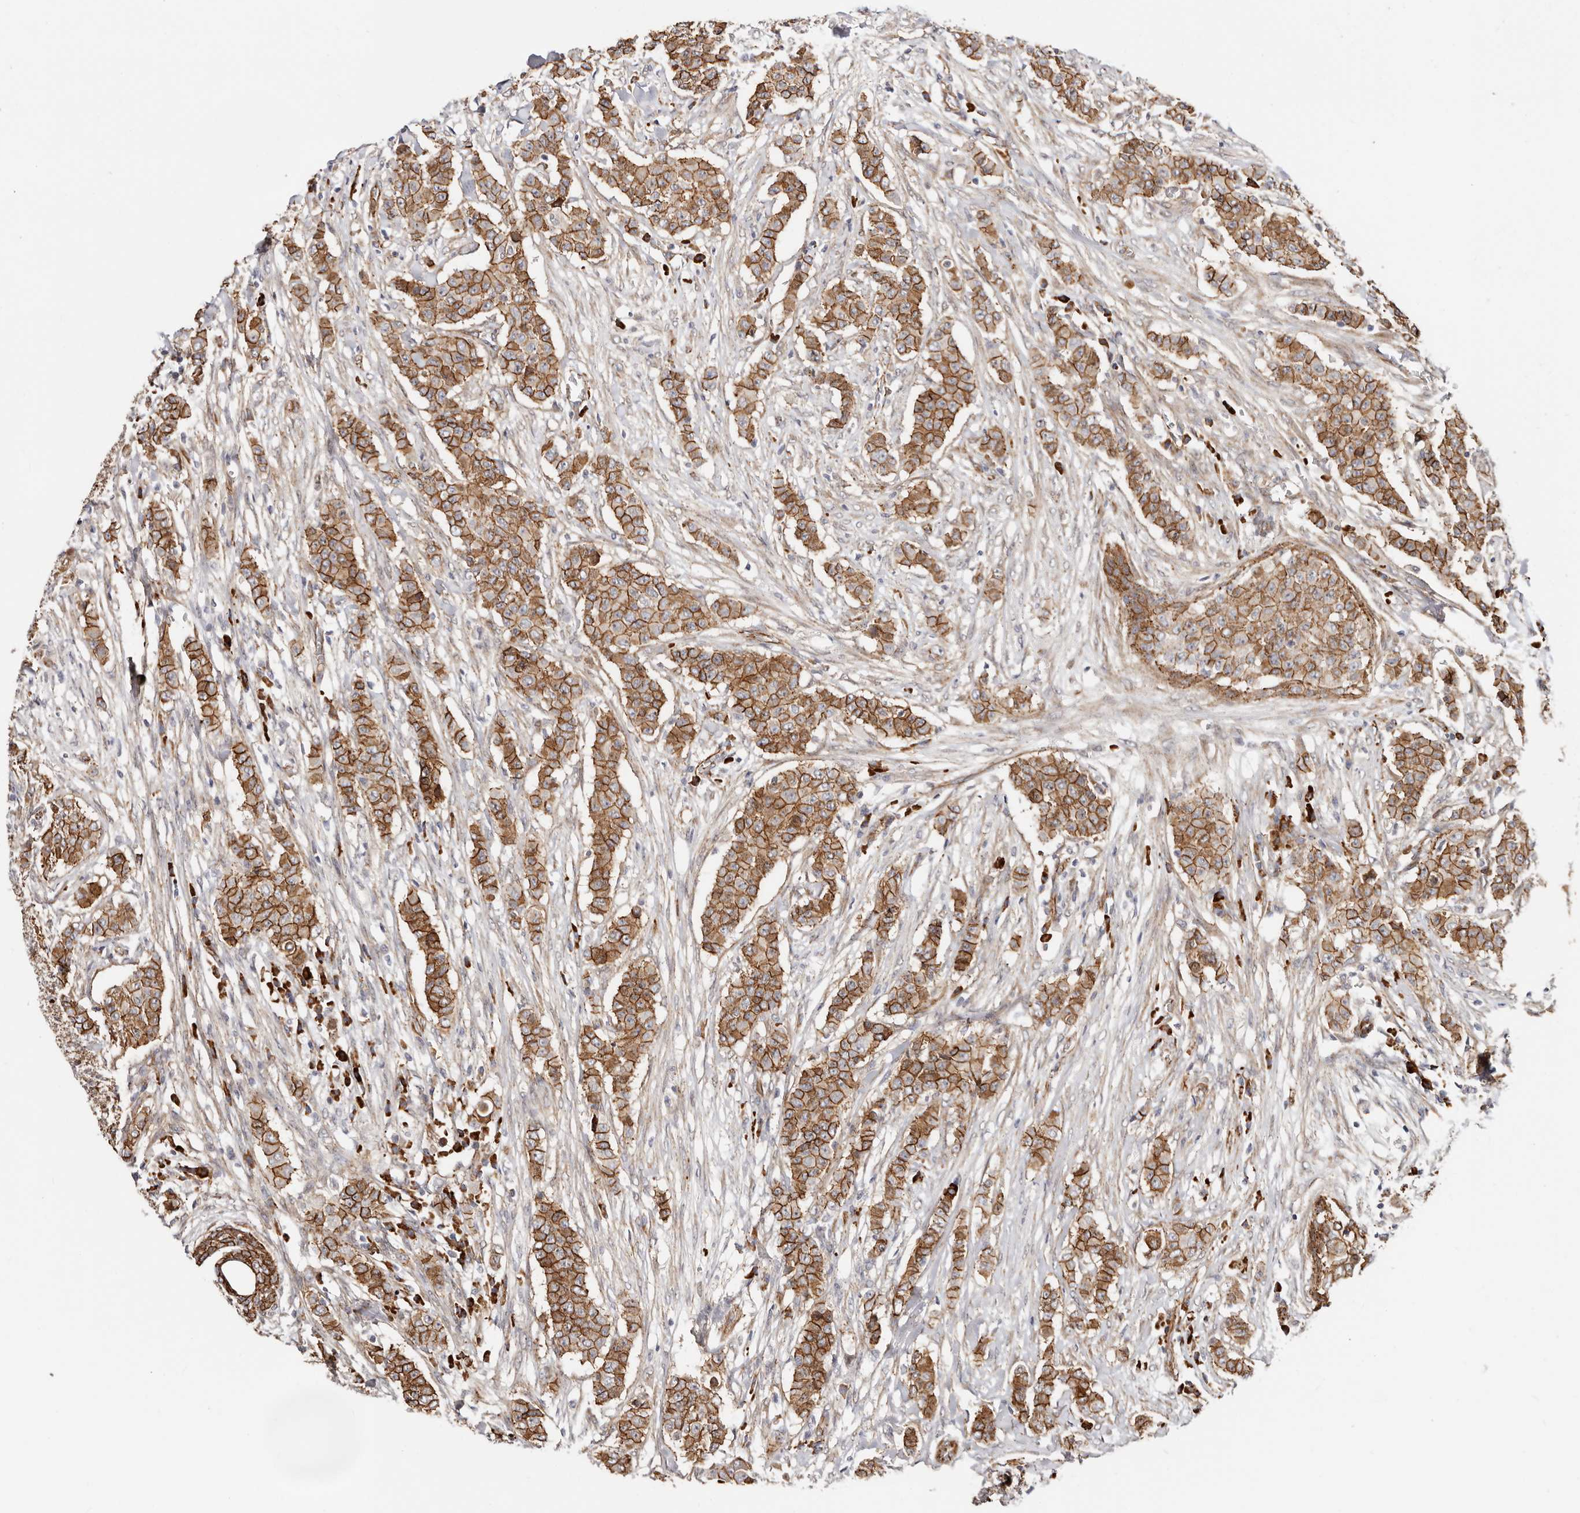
{"staining": {"intensity": "moderate", "quantity": ">75%", "location": "cytoplasmic/membranous"}, "tissue": "breast cancer", "cell_type": "Tumor cells", "image_type": "cancer", "snomed": [{"axis": "morphology", "description": "Duct carcinoma"}, {"axis": "topography", "description": "Breast"}], "caption": "Immunohistochemical staining of intraductal carcinoma (breast) exhibits medium levels of moderate cytoplasmic/membranous positivity in approximately >75% of tumor cells.", "gene": "CTNNB1", "patient": {"sex": "female", "age": 40}}